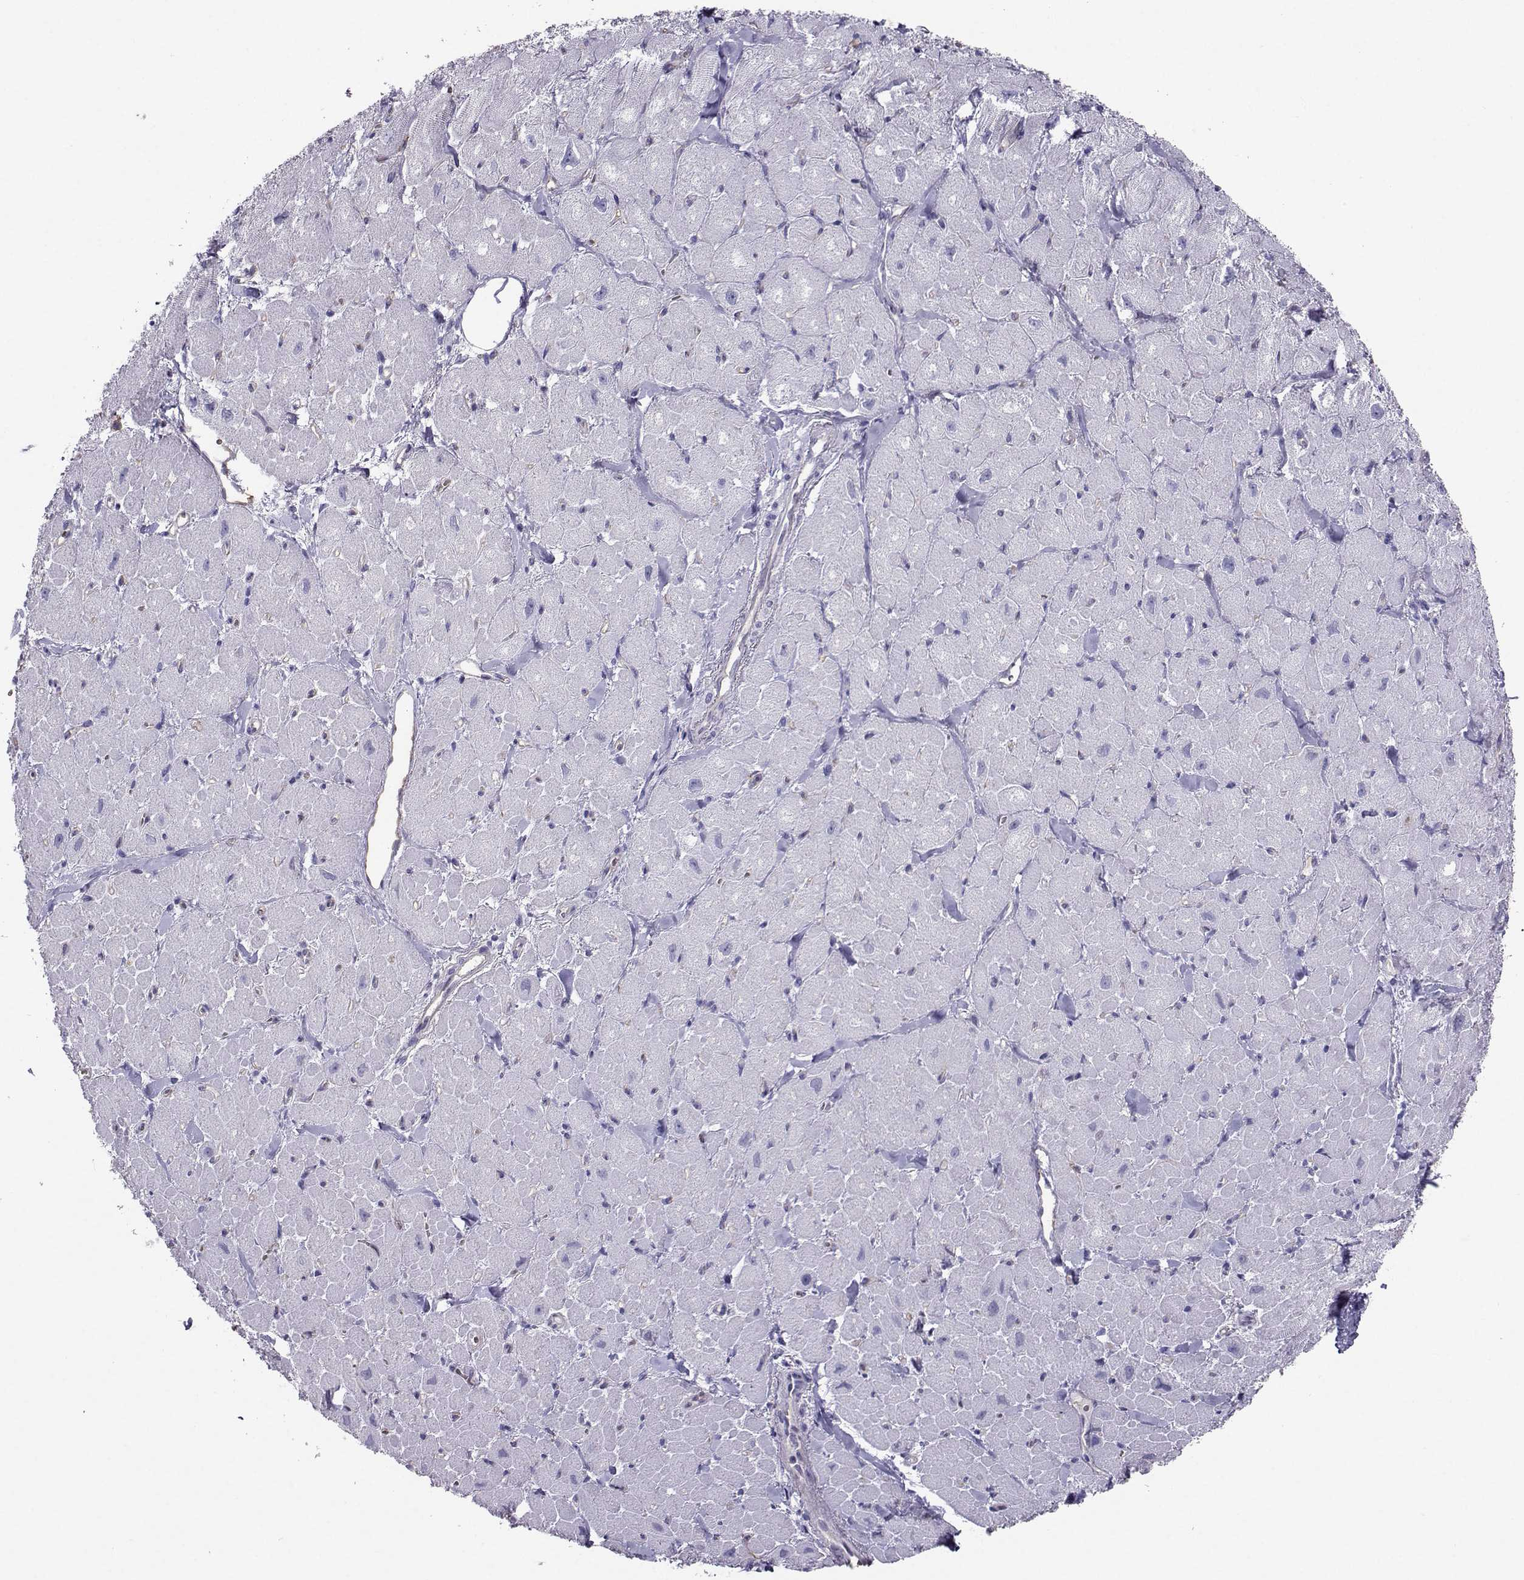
{"staining": {"intensity": "negative", "quantity": "none", "location": "none"}, "tissue": "heart muscle", "cell_type": "Cardiomyocytes", "image_type": "normal", "snomed": [{"axis": "morphology", "description": "Normal tissue, NOS"}, {"axis": "topography", "description": "Heart"}], "caption": "A histopathology image of human heart muscle is negative for staining in cardiomyocytes. Nuclei are stained in blue.", "gene": "CLUL1", "patient": {"sex": "male", "age": 60}}